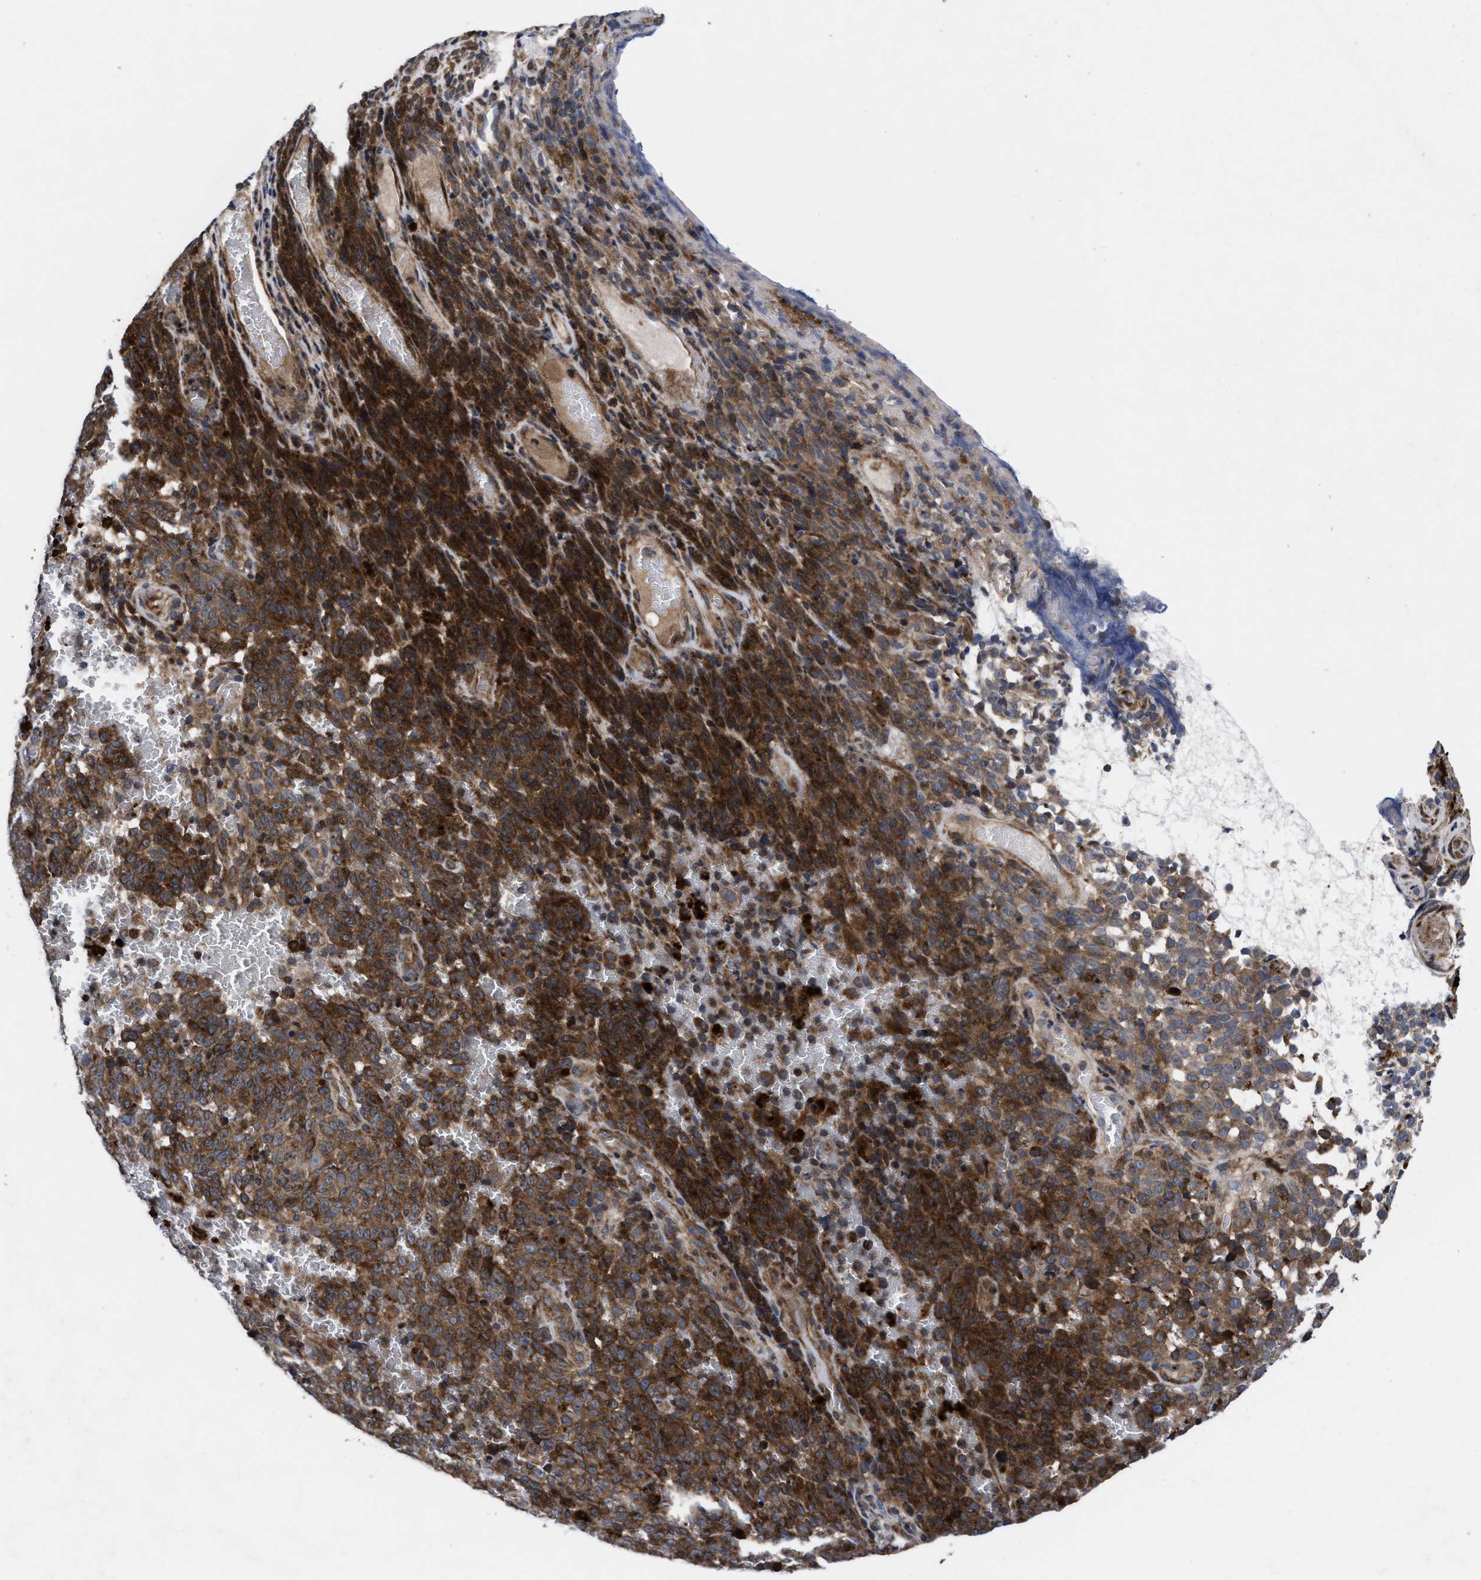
{"staining": {"intensity": "moderate", "quantity": ">75%", "location": "cytoplasmic/membranous"}, "tissue": "melanoma", "cell_type": "Tumor cells", "image_type": "cancer", "snomed": [{"axis": "morphology", "description": "Malignant melanoma, NOS"}, {"axis": "topography", "description": "Skin"}], "caption": "Moderate cytoplasmic/membranous expression for a protein is identified in about >75% of tumor cells of melanoma using immunohistochemistry (IHC).", "gene": "MRPL50", "patient": {"sex": "female", "age": 82}}